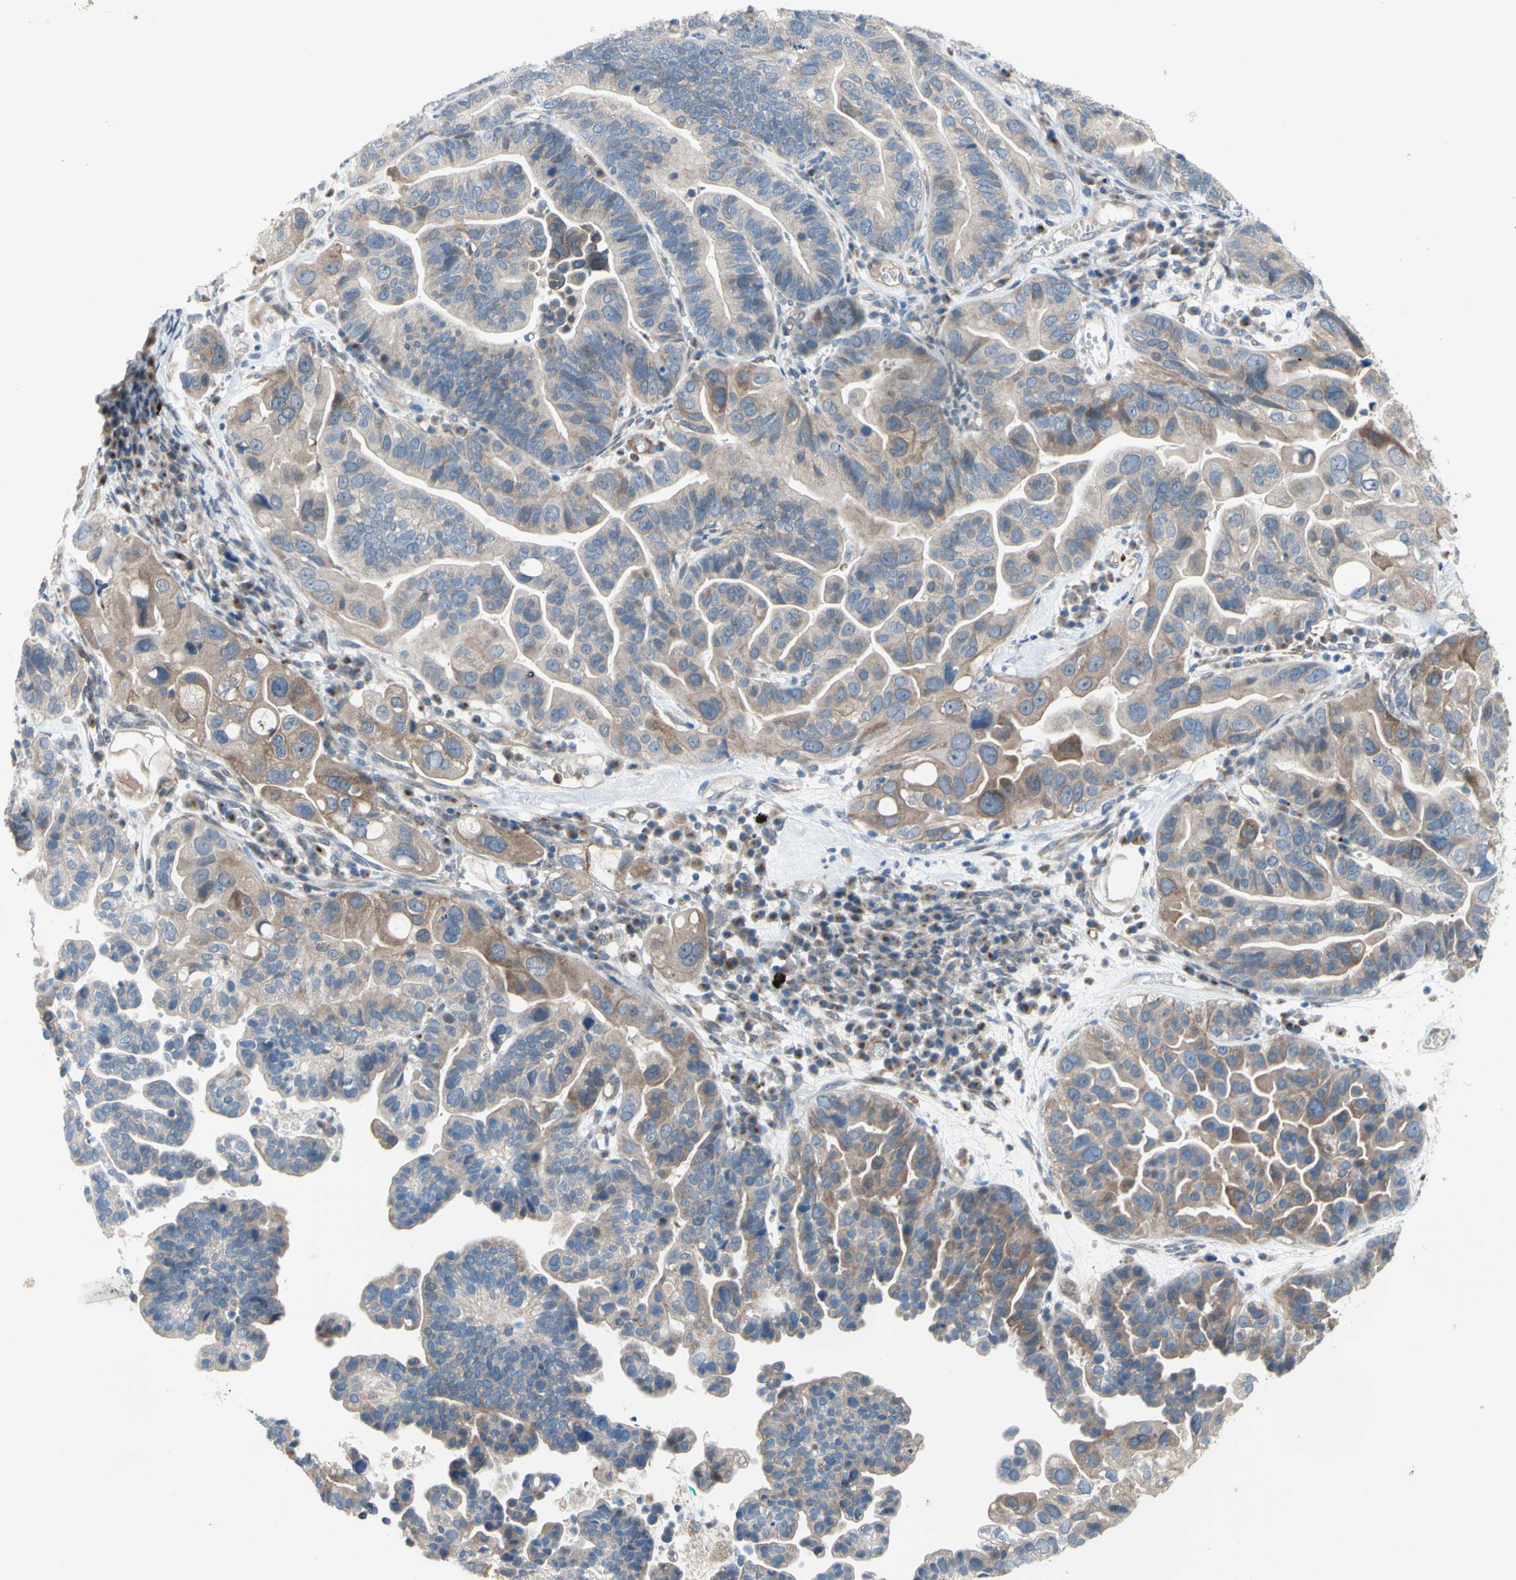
{"staining": {"intensity": "moderate", "quantity": "25%-75%", "location": "cytoplasmic/membranous"}, "tissue": "ovarian cancer", "cell_type": "Tumor cells", "image_type": "cancer", "snomed": [{"axis": "morphology", "description": "Cystadenocarcinoma, serous, NOS"}, {"axis": "topography", "description": "Ovary"}], "caption": "Tumor cells display medium levels of moderate cytoplasmic/membranous expression in approximately 25%-75% of cells in ovarian serous cystadenocarcinoma.", "gene": "GRAMD2B", "patient": {"sex": "female", "age": 56}}